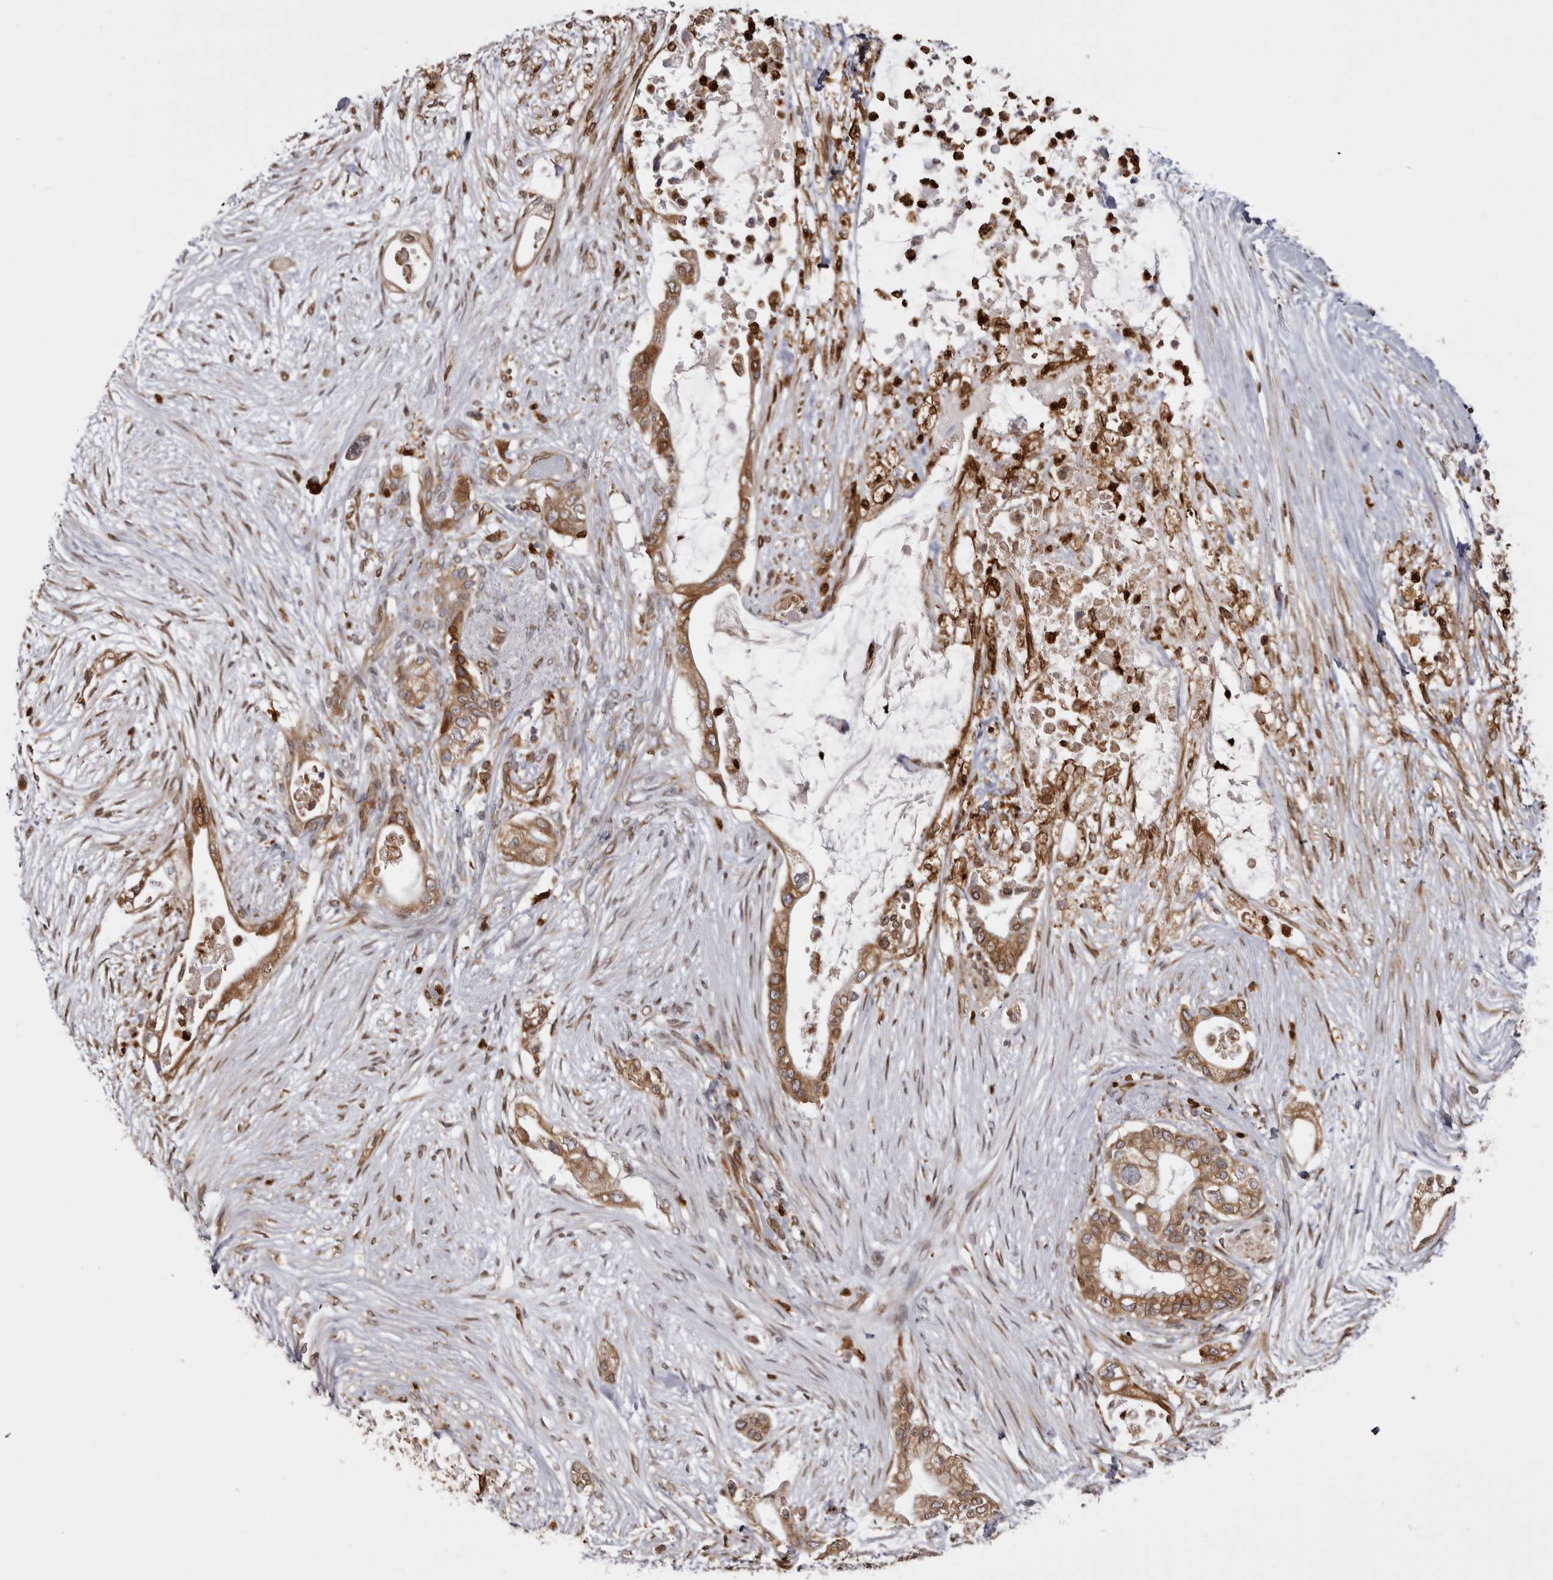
{"staining": {"intensity": "moderate", "quantity": ">75%", "location": "cytoplasmic/membranous"}, "tissue": "pancreatic cancer", "cell_type": "Tumor cells", "image_type": "cancer", "snomed": [{"axis": "morphology", "description": "Adenocarcinoma, NOS"}, {"axis": "topography", "description": "Pancreas"}], "caption": "A high-resolution histopathology image shows immunohistochemistry (IHC) staining of pancreatic cancer, which displays moderate cytoplasmic/membranous staining in approximately >75% of tumor cells.", "gene": "C4orf3", "patient": {"sex": "male", "age": 53}}